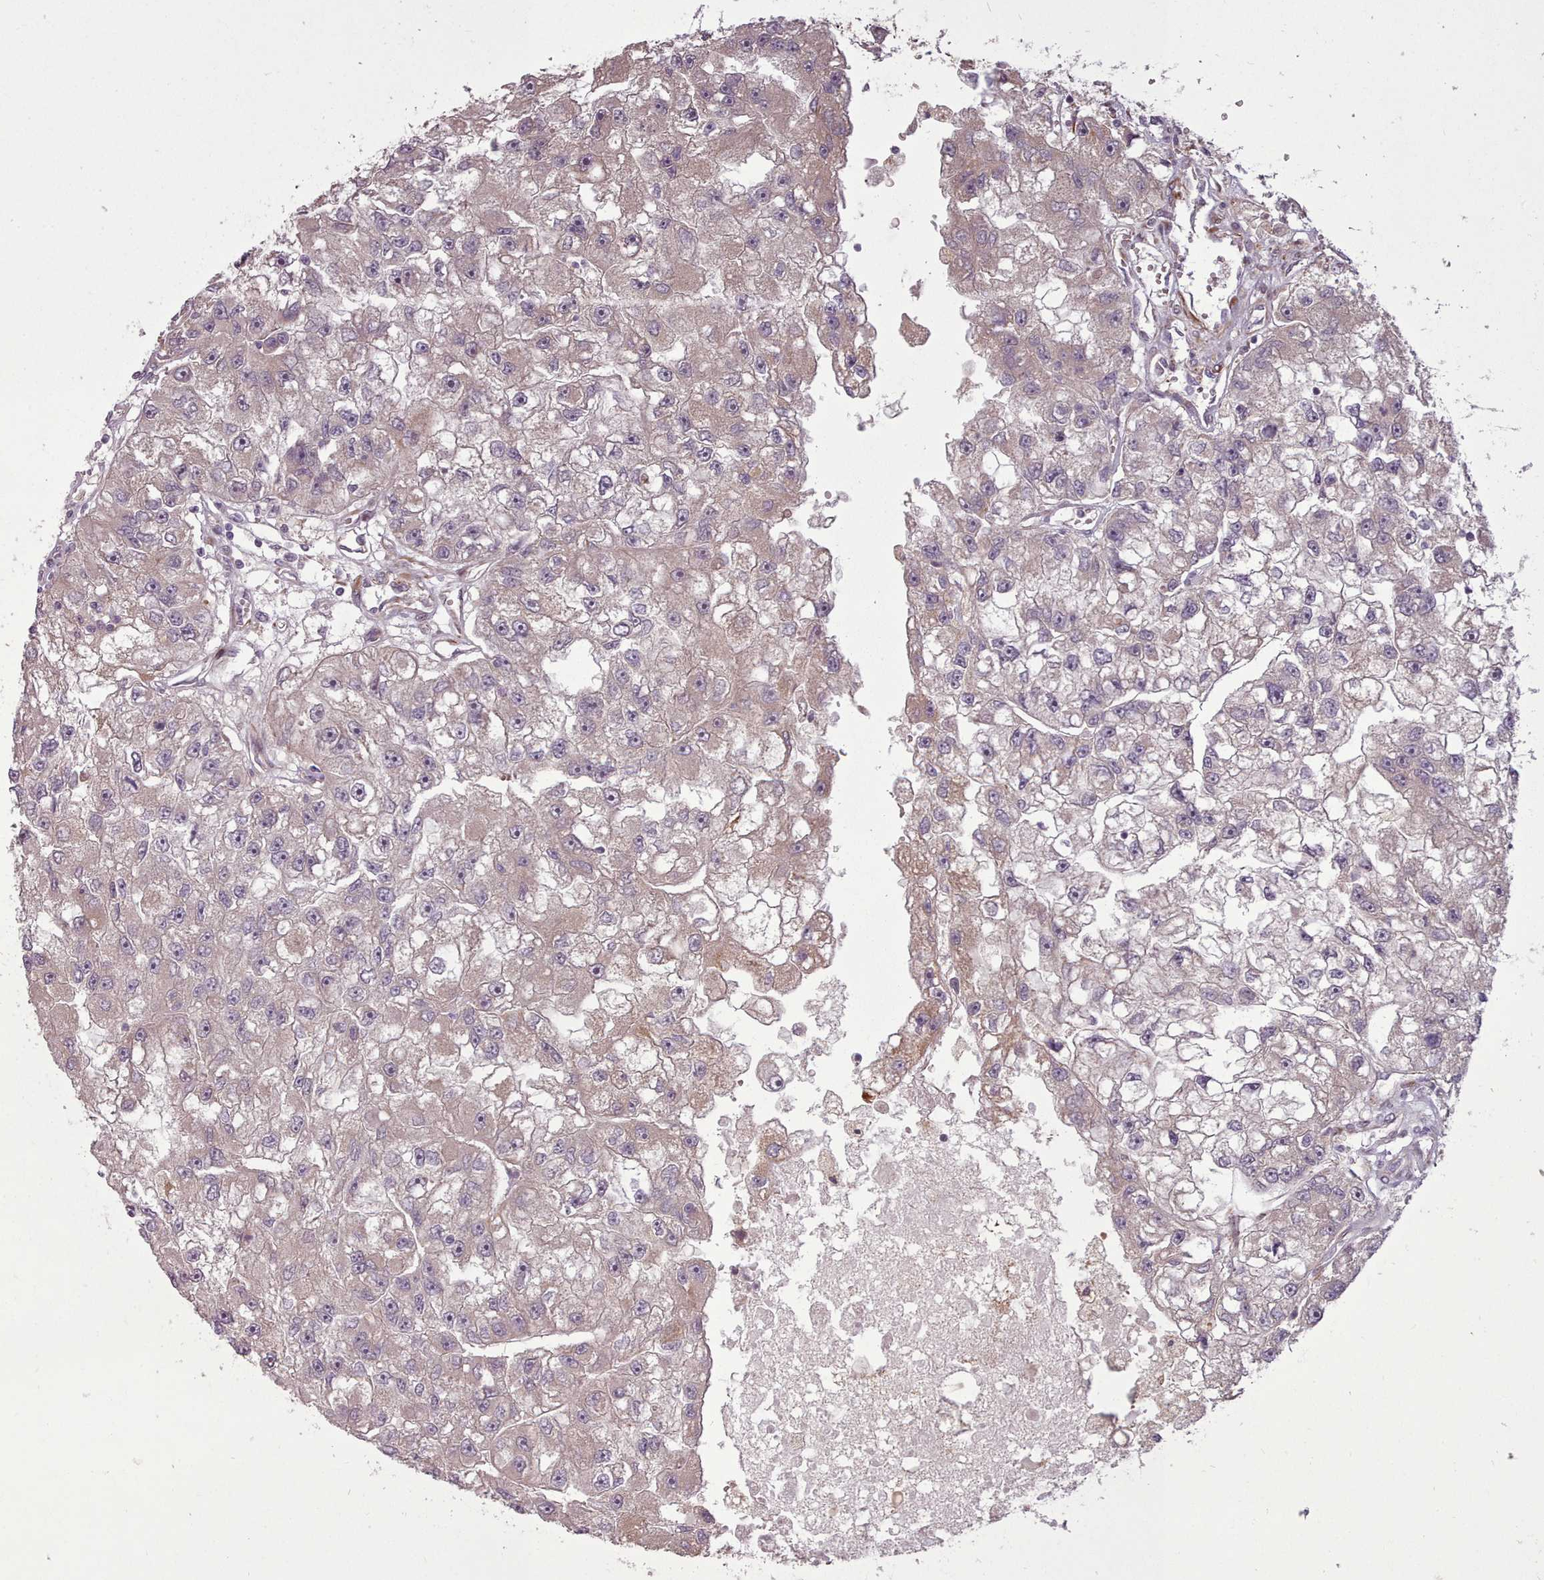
{"staining": {"intensity": "moderate", "quantity": "25%-75%", "location": "cytoplasmic/membranous"}, "tissue": "renal cancer", "cell_type": "Tumor cells", "image_type": "cancer", "snomed": [{"axis": "morphology", "description": "Adenocarcinoma, NOS"}, {"axis": "topography", "description": "Kidney"}], "caption": "Immunohistochemical staining of renal cancer (adenocarcinoma) shows medium levels of moderate cytoplasmic/membranous protein staining in about 25%-75% of tumor cells.", "gene": "GBGT1", "patient": {"sex": "male", "age": 63}}